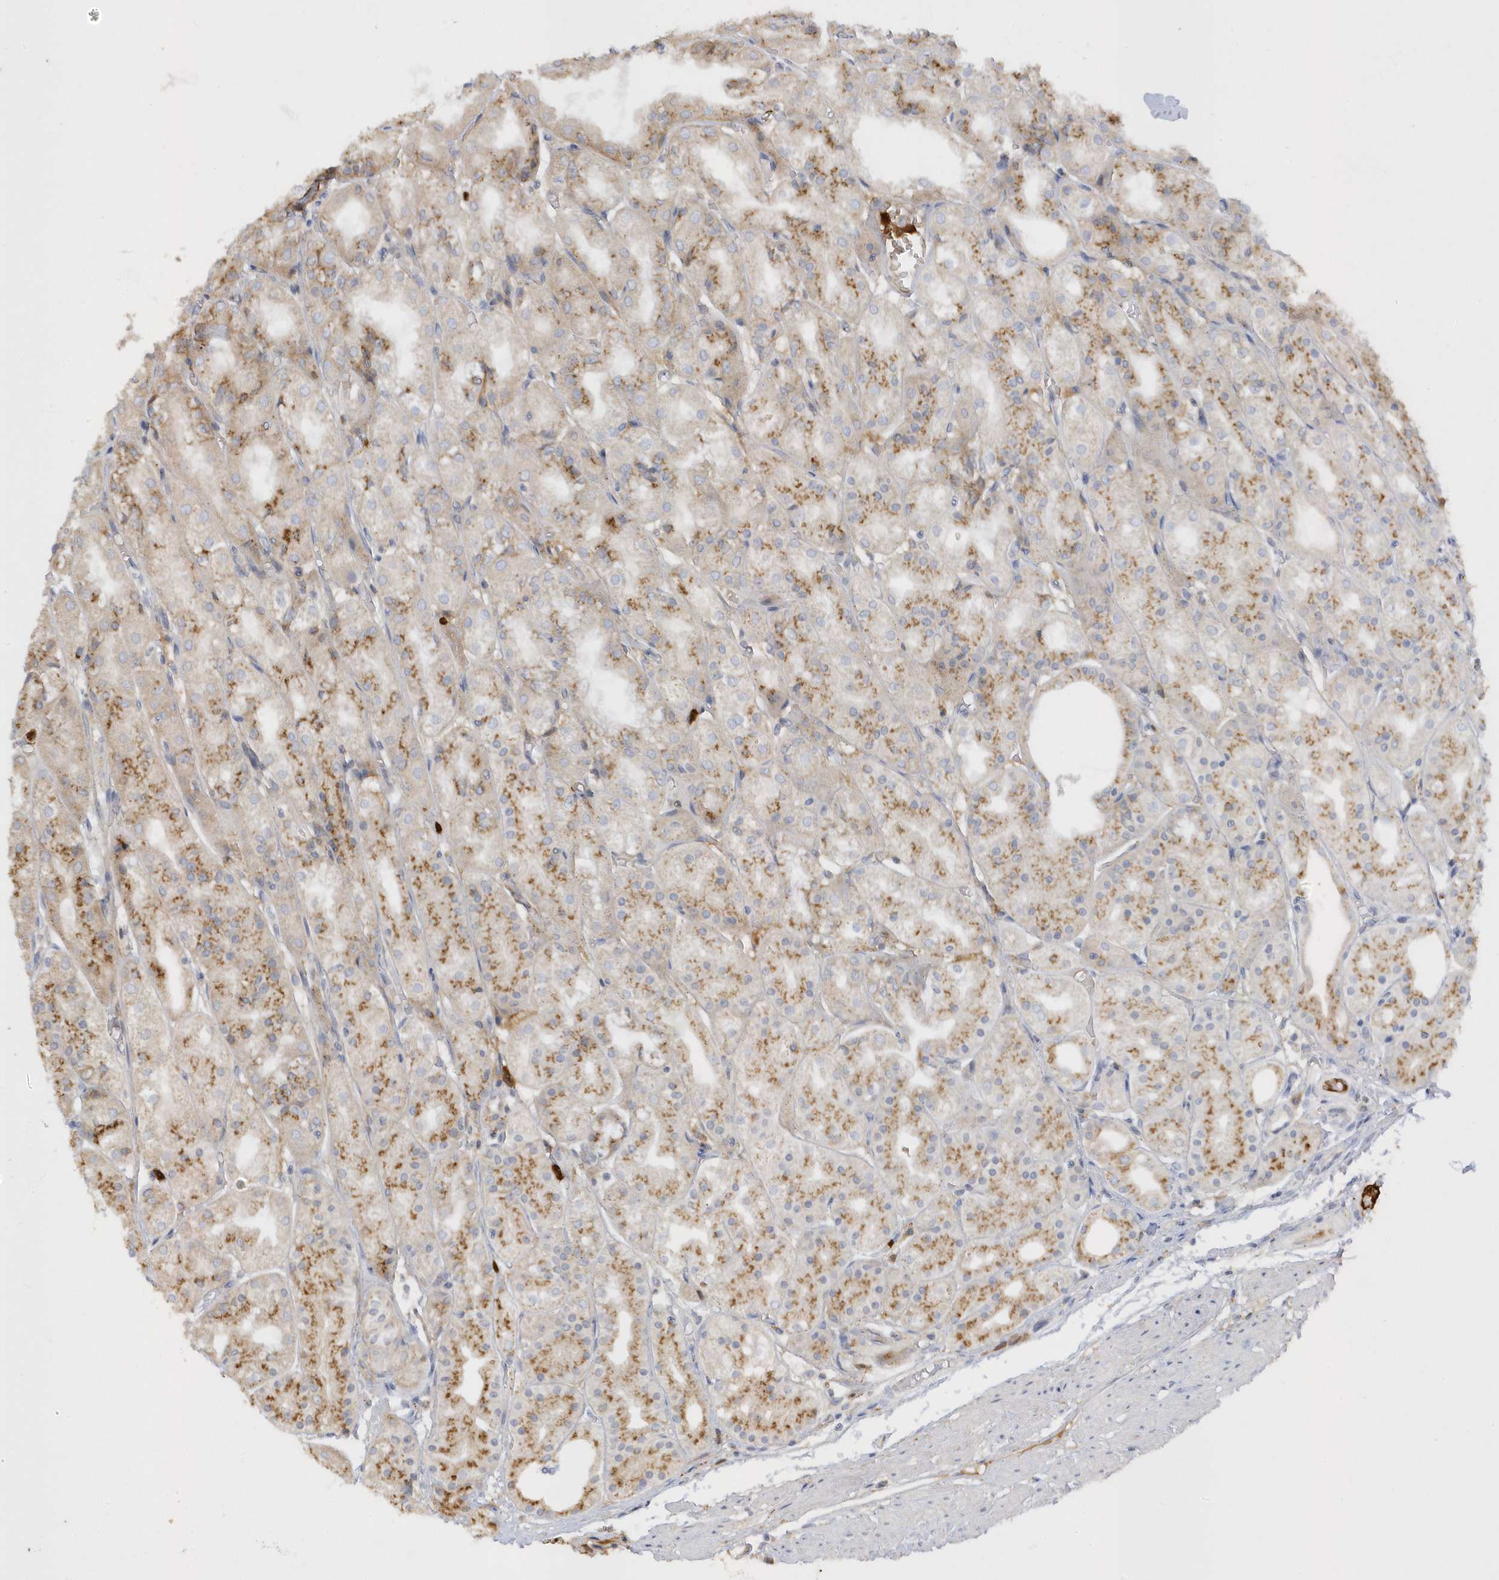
{"staining": {"intensity": "moderate", "quantity": "25%-75%", "location": "cytoplasmic/membranous"}, "tissue": "stomach", "cell_type": "Glandular cells", "image_type": "normal", "snomed": [{"axis": "morphology", "description": "Normal tissue, NOS"}, {"axis": "topography", "description": "Stomach, upper"}], "caption": "This histopathology image demonstrates normal stomach stained with immunohistochemistry to label a protein in brown. The cytoplasmic/membranous of glandular cells show moderate positivity for the protein. Nuclei are counter-stained blue.", "gene": "DPP9", "patient": {"sex": "male", "age": 72}}